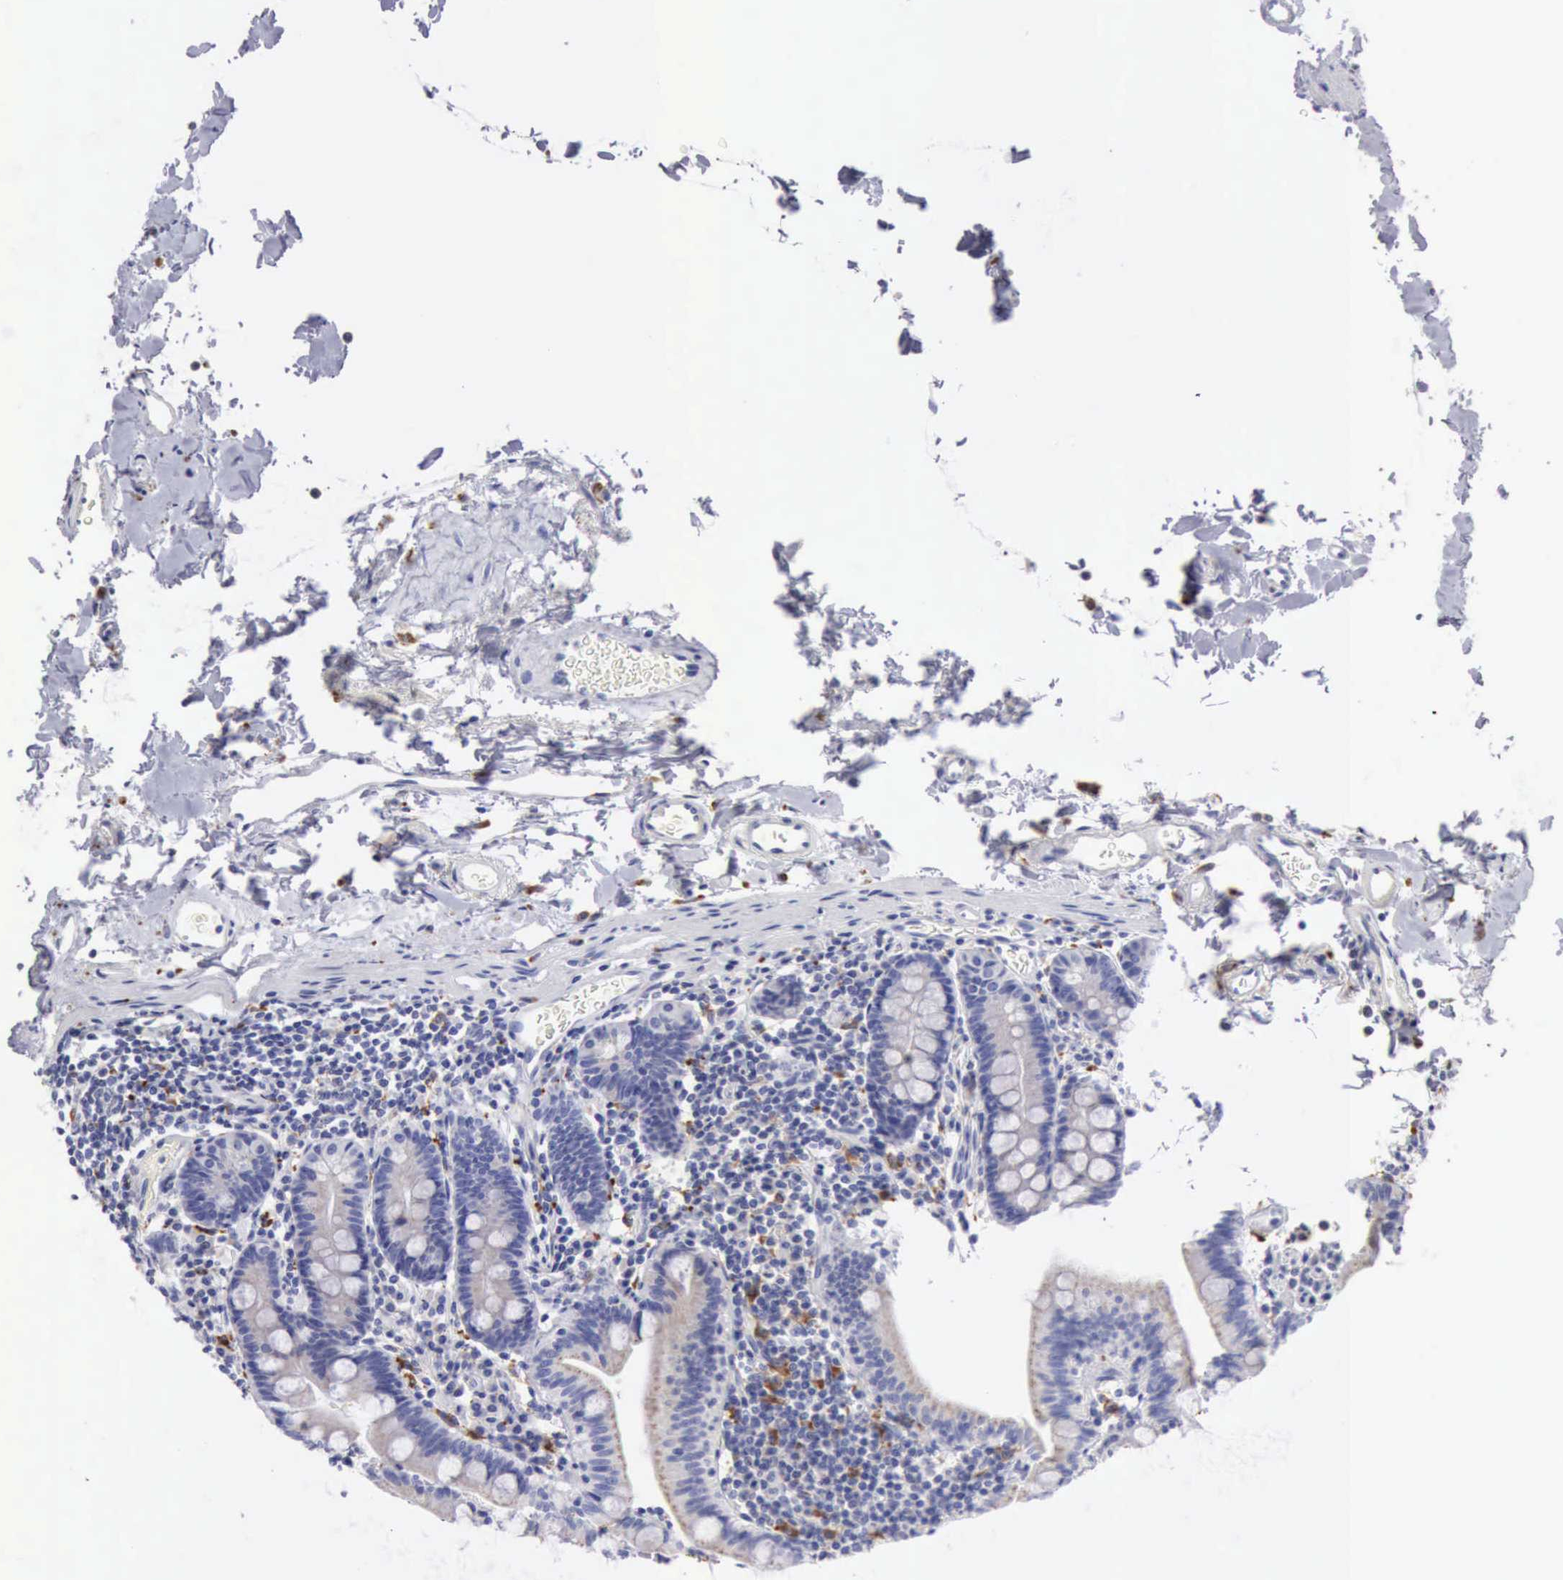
{"staining": {"intensity": "weak", "quantity": "25%-75%", "location": "cytoplasmic/membranous"}, "tissue": "small intestine", "cell_type": "Glandular cells", "image_type": "normal", "snomed": [{"axis": "morphology", "description": "Normal tissue, NOS"}, {"axis": "topography", "description": "Small intestine"}], "caption": "A brown stain shows weak cytoplasmic/membranous staining of a protein in glandular cells of benign small intestine. (Stains: DAB (3,3'-diaminobenzidine) in brown, nuclei in blue, Microscopy: brightfield microscopy at high magnification).", "gene": "CTSS", "patient": {"sex": "male", "age": 79}}